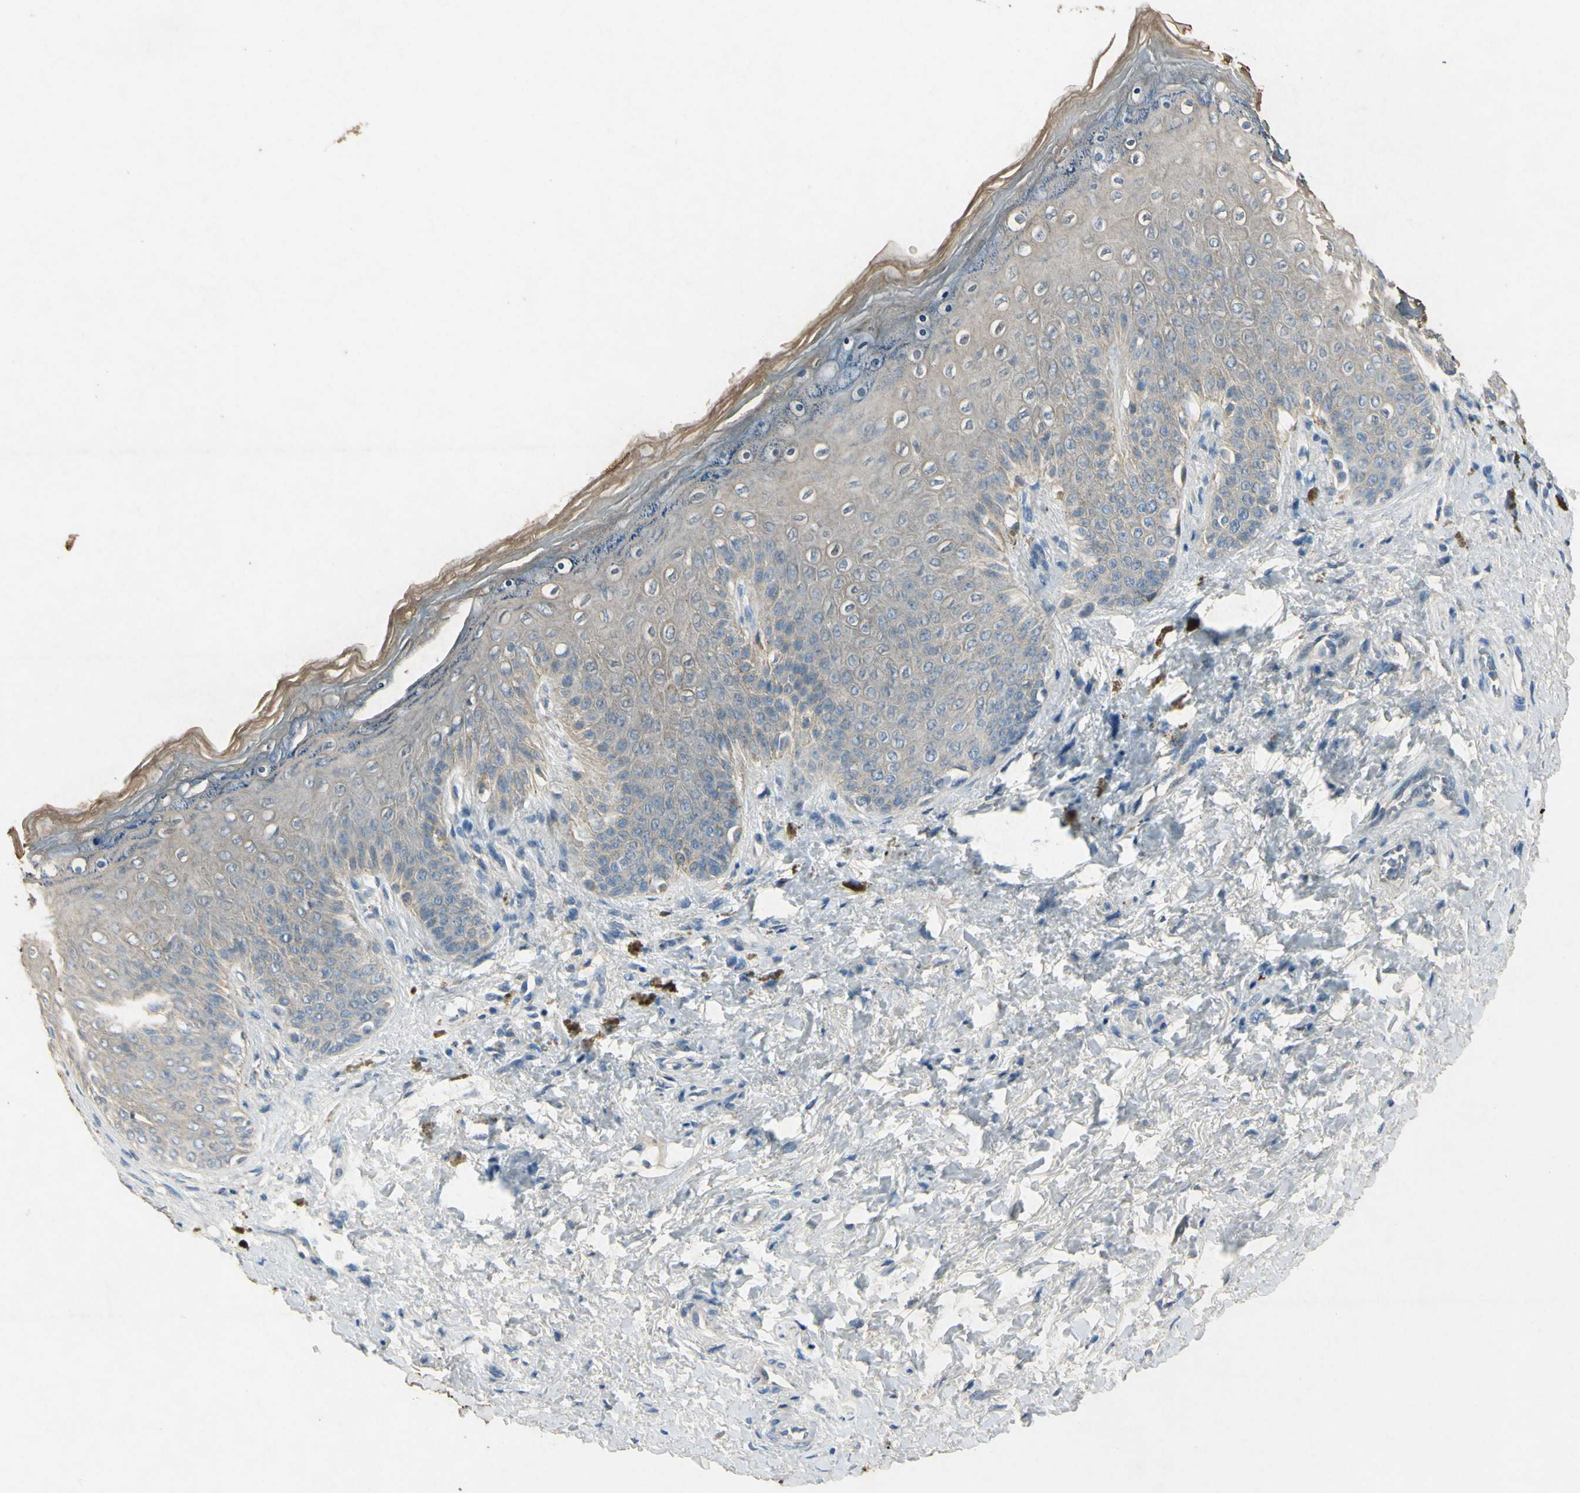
{"staining": {"intensity": "negative", "quantity": "none", "location": "none"}, "tissue": "skin", "cell_type": "Epidermal cells", "image_type": "normal", "snomed": [{"axis": "morphology", "description": "Normal tissue, NOS"}, {"axis": "topography", "description": "Anal"}], "caption": "This histopathology image is of benign skin stained with immunohistochemistry to label a protein in brown with the nuclei are counter-stained blue. There is no positivity in epidermal cells.", "gene": "SNAP91", "patient": {"sex": "female", "age": 46}}